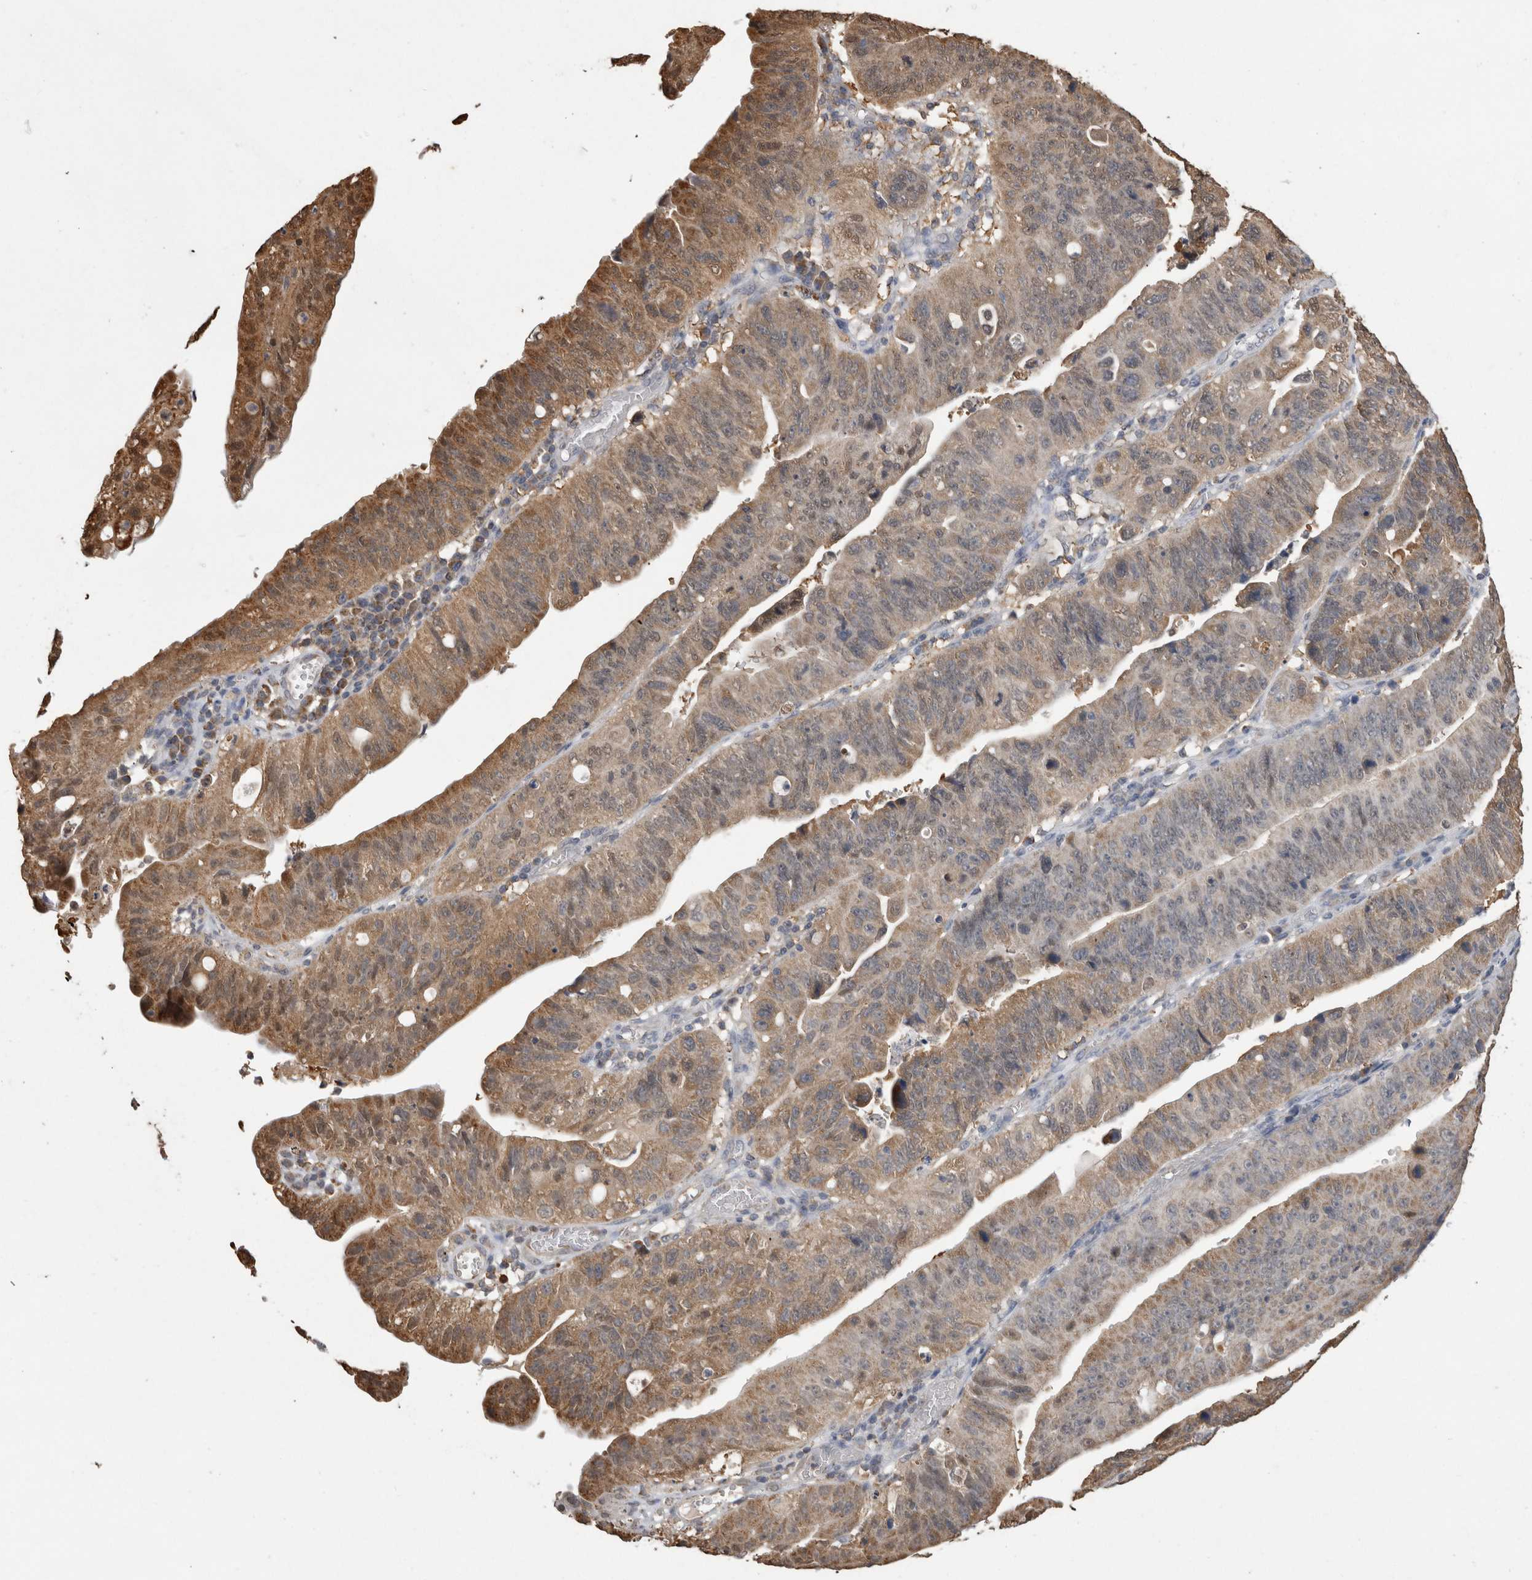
{"staining": {"intensity": "moderate", "quantity": "25%-75%", "location": "cytoplasmic/membranous"}, "tissue": "stomach cancer", "cell_type": "Tumor cells", "image_type": "cancer", "snomed": [{"axis": "morphology", "description": "Adenocarcinoma, NOS"}, {"axis": "topography", "description": "Stomach"}], "caption": "High-magnification brightfield microscopy of stomach cancer (adenocarcinoma) stained with DAB (brown) and counterstained with hematoxylin (blue). tumor cells exhibit moderate cytoplasmic/membranous staining is appreciated in approximately25%-75% of cells. Using DAB (brown) and hematoxylin (blue) stains, captured at high magnification using brightfield microscopy.", "gene": "PREP", "patient": {"sex": "male", "age": 59}}